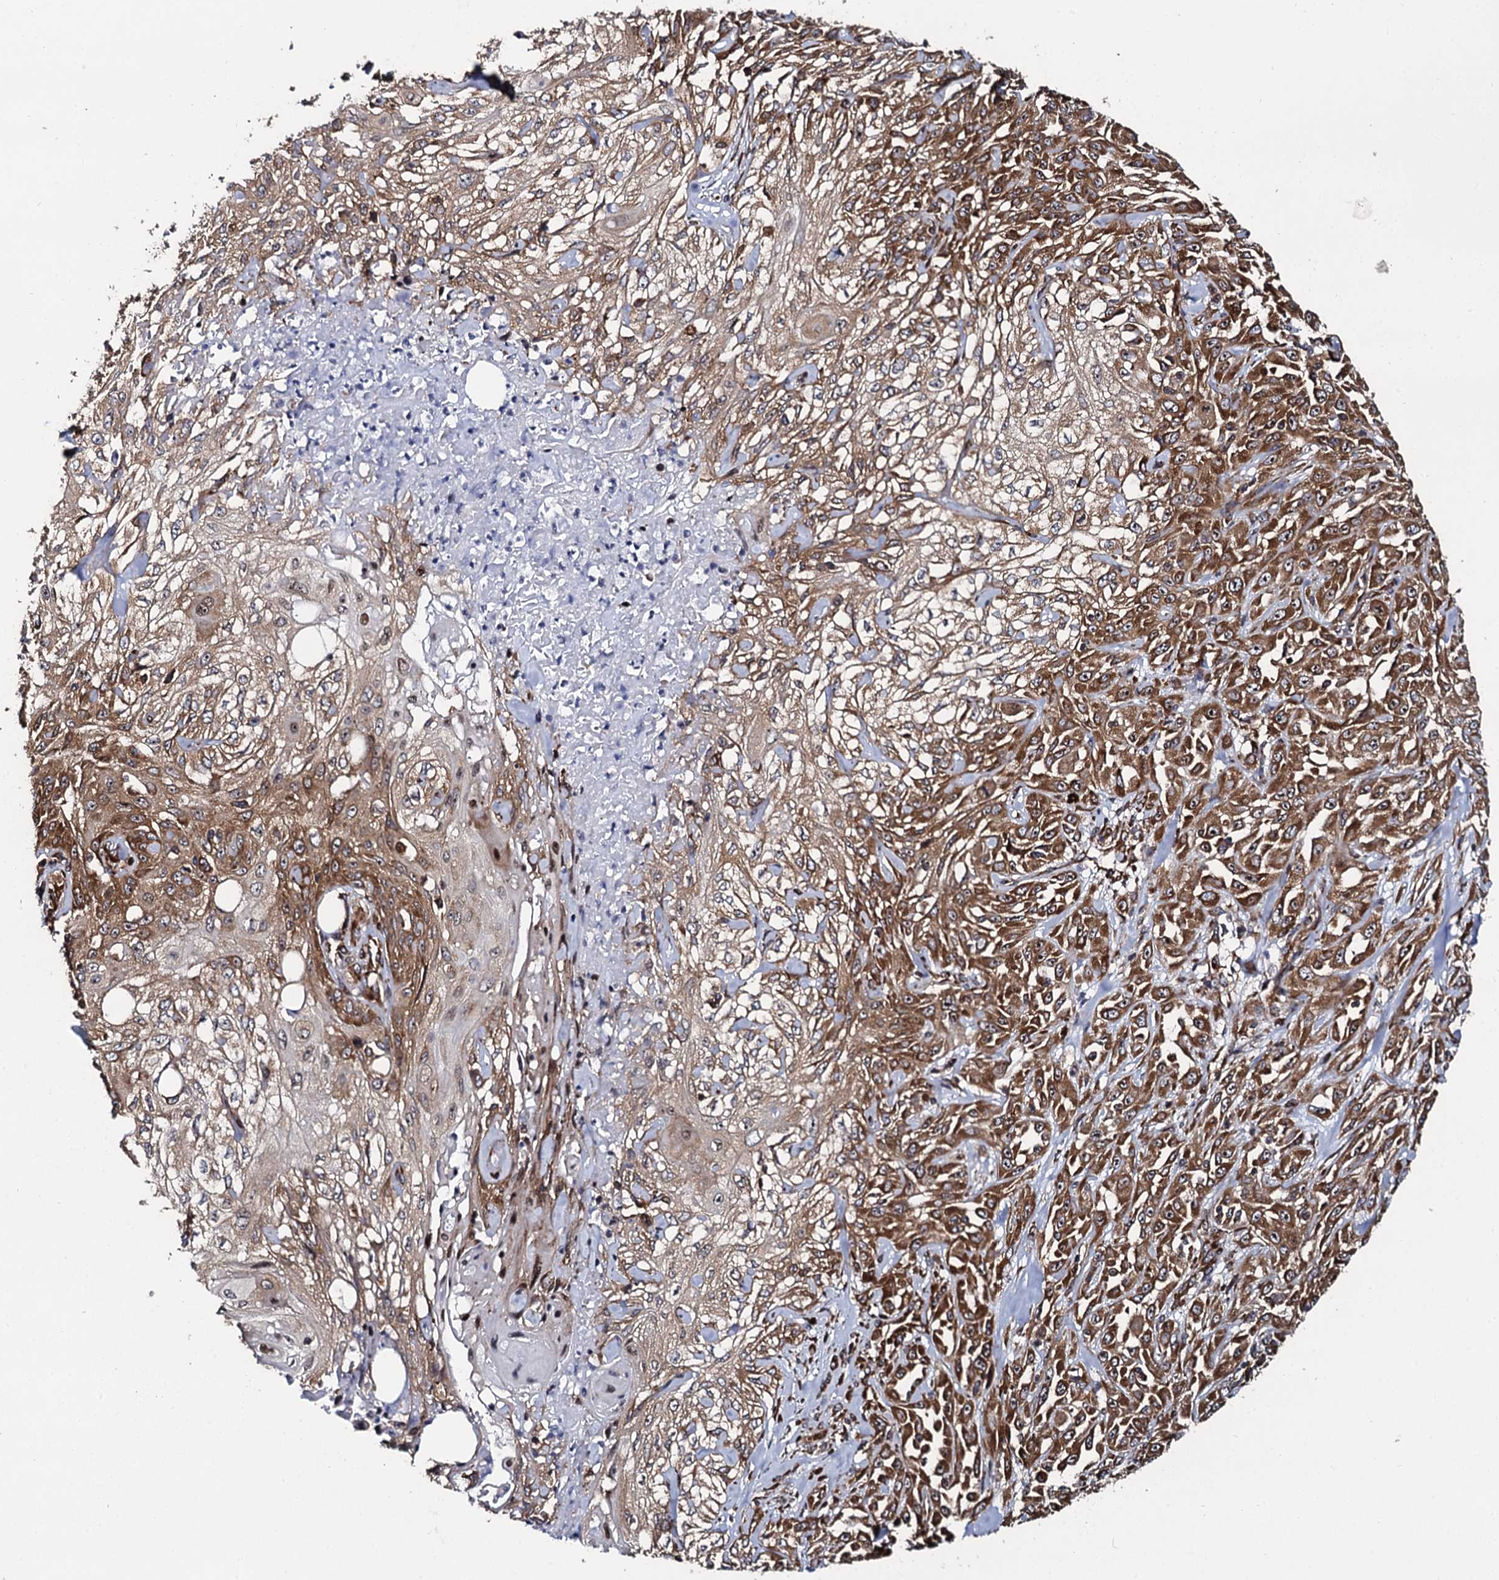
{"staining": {"intensity": "strong", "quantity": ">75%", "location": "cytoplasmic/membranous,nuclear"}, "tissue": "skin cancer", "cell_type": "Tumor cells", "image_type": "cancer", "snomed": [{"axis": "morphology", "description": "Squamous cell carcinoma, NOS"}, {"axis": "morphology", "description": "Squamous cell carcinoma, metastatic, NOS"}, {"axis": "topography", "description": "Skin"}, {"axis": "topography", "description": "Lymph node"}], "caption": "Tumor cells demonstrate strong cytoplasmic/membranous and nuclear expression in approximately >75% of cells in skin cancer (metastatic squamous cell carcinoma).", "gene": "SPTY2D1", "patient": {"sex": "male", "age": 75}}